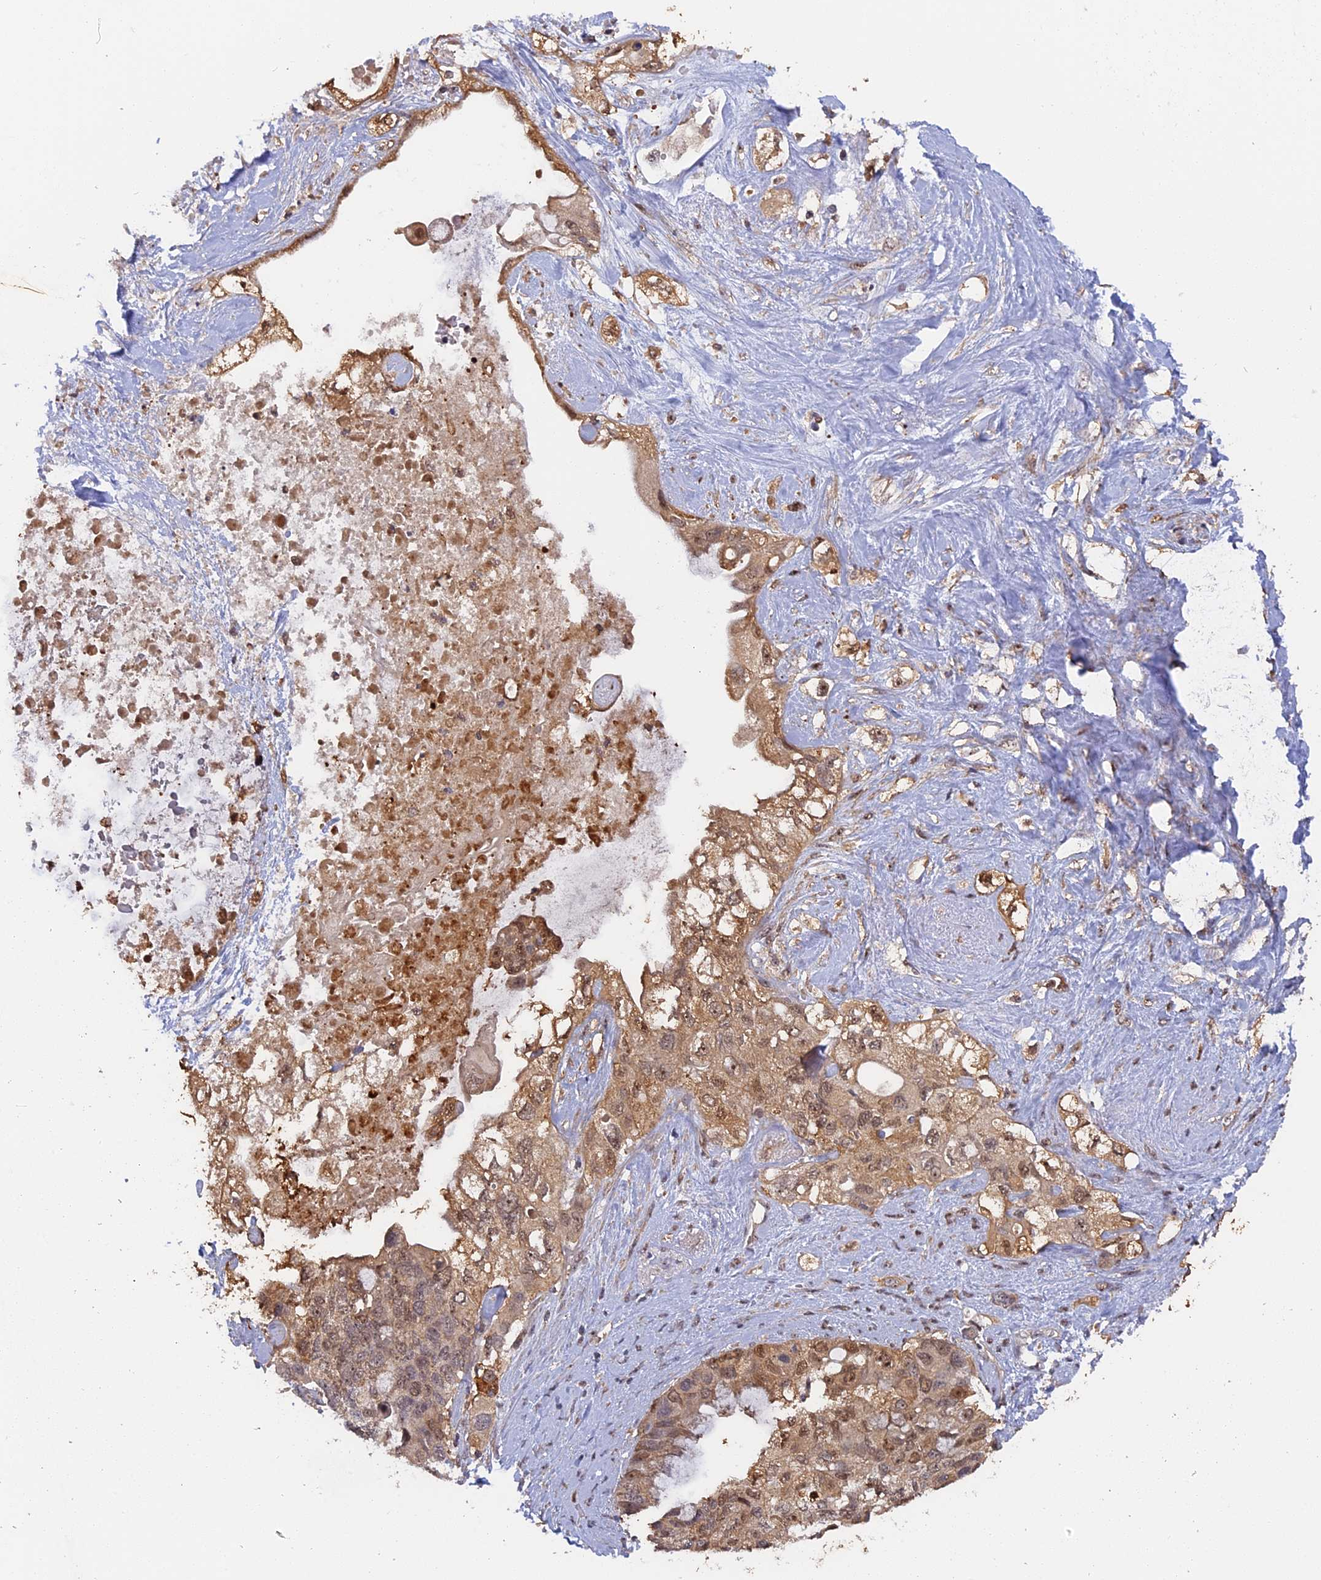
{"staining": {"intensity": "moderate", "quantity": ">75%", "location": "cytoplasmic/membranous,nuclear"}, "tissue": "pancreatic cancer", "cell_type": "Tumor cells", "image_type": "cancer", "snomed": [{"axis": "morphology", "description": "Adenocarcinoma, NOS"}, {"axis": "topography", "description": "Pancreas"}], "caption": "This photomicrograph shows immunohistochemistry staining of pancreatic cancer (adenocarcinoma), with medium moderate cytoplasmic/membranous and nuclear expression in approximately >75% of tumor cells.", "gene": "FAM98C", "patient": {"sex": "female", "age": 56}}